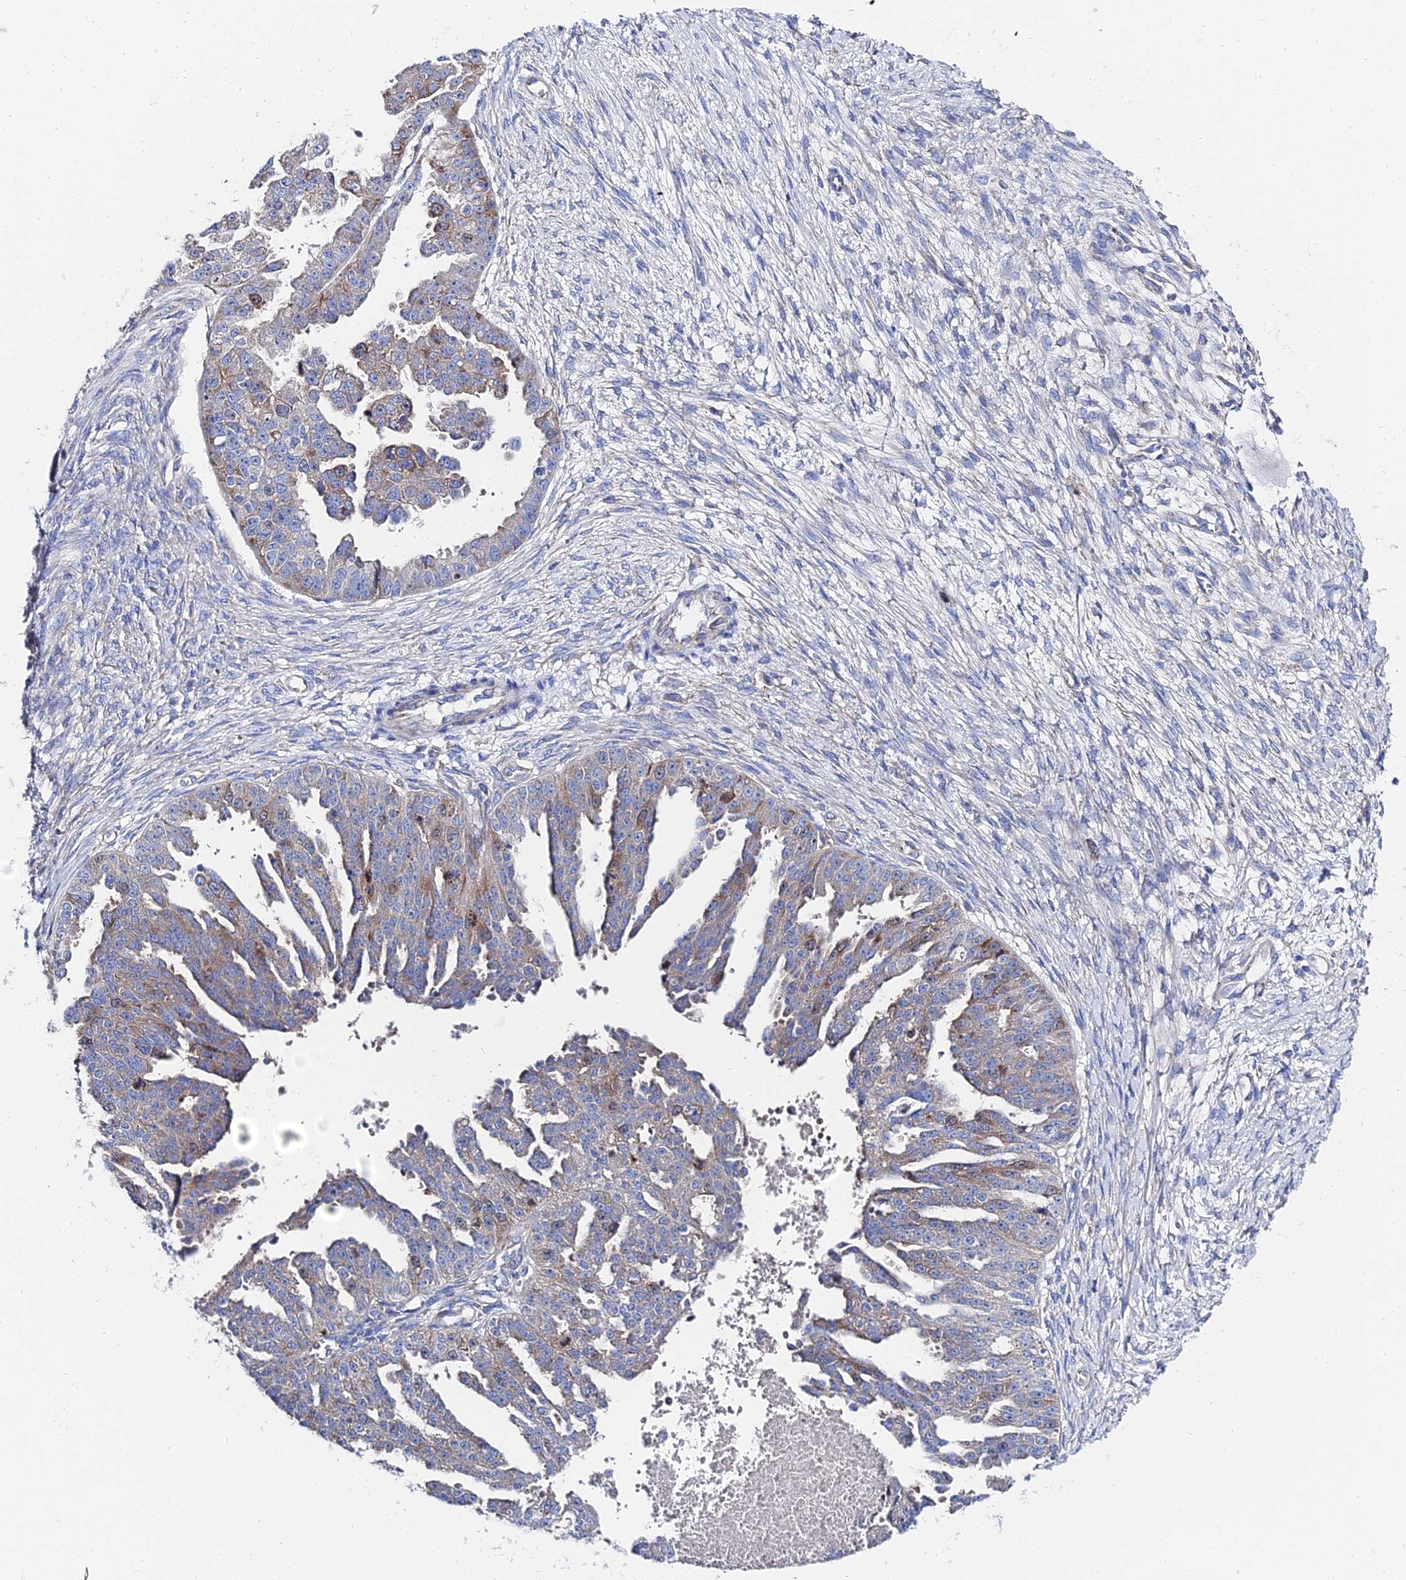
{"staining": {"intensity": "moderate", "quantity": "25%-75%", "location": "cytoplasmic/membranous"}, "tissue": "ovarian cancer", "cell_type": "Tumor cells", "image_type": "cancer", "snomed": [{"axis": "morphology", "description": "Cystadenocarcinoma, serous, NOS"}, {"axis": "topography", "description": "Ovary"}], "caption": "IHC of human ovarian serous cystadenocarcinoma displays medium levels of moderate cytoplasmic/membranous staining in about 25%-75% of tumor cells.", "gene": "PTTG1", "patient": {"sex": "female", "age": 58}}